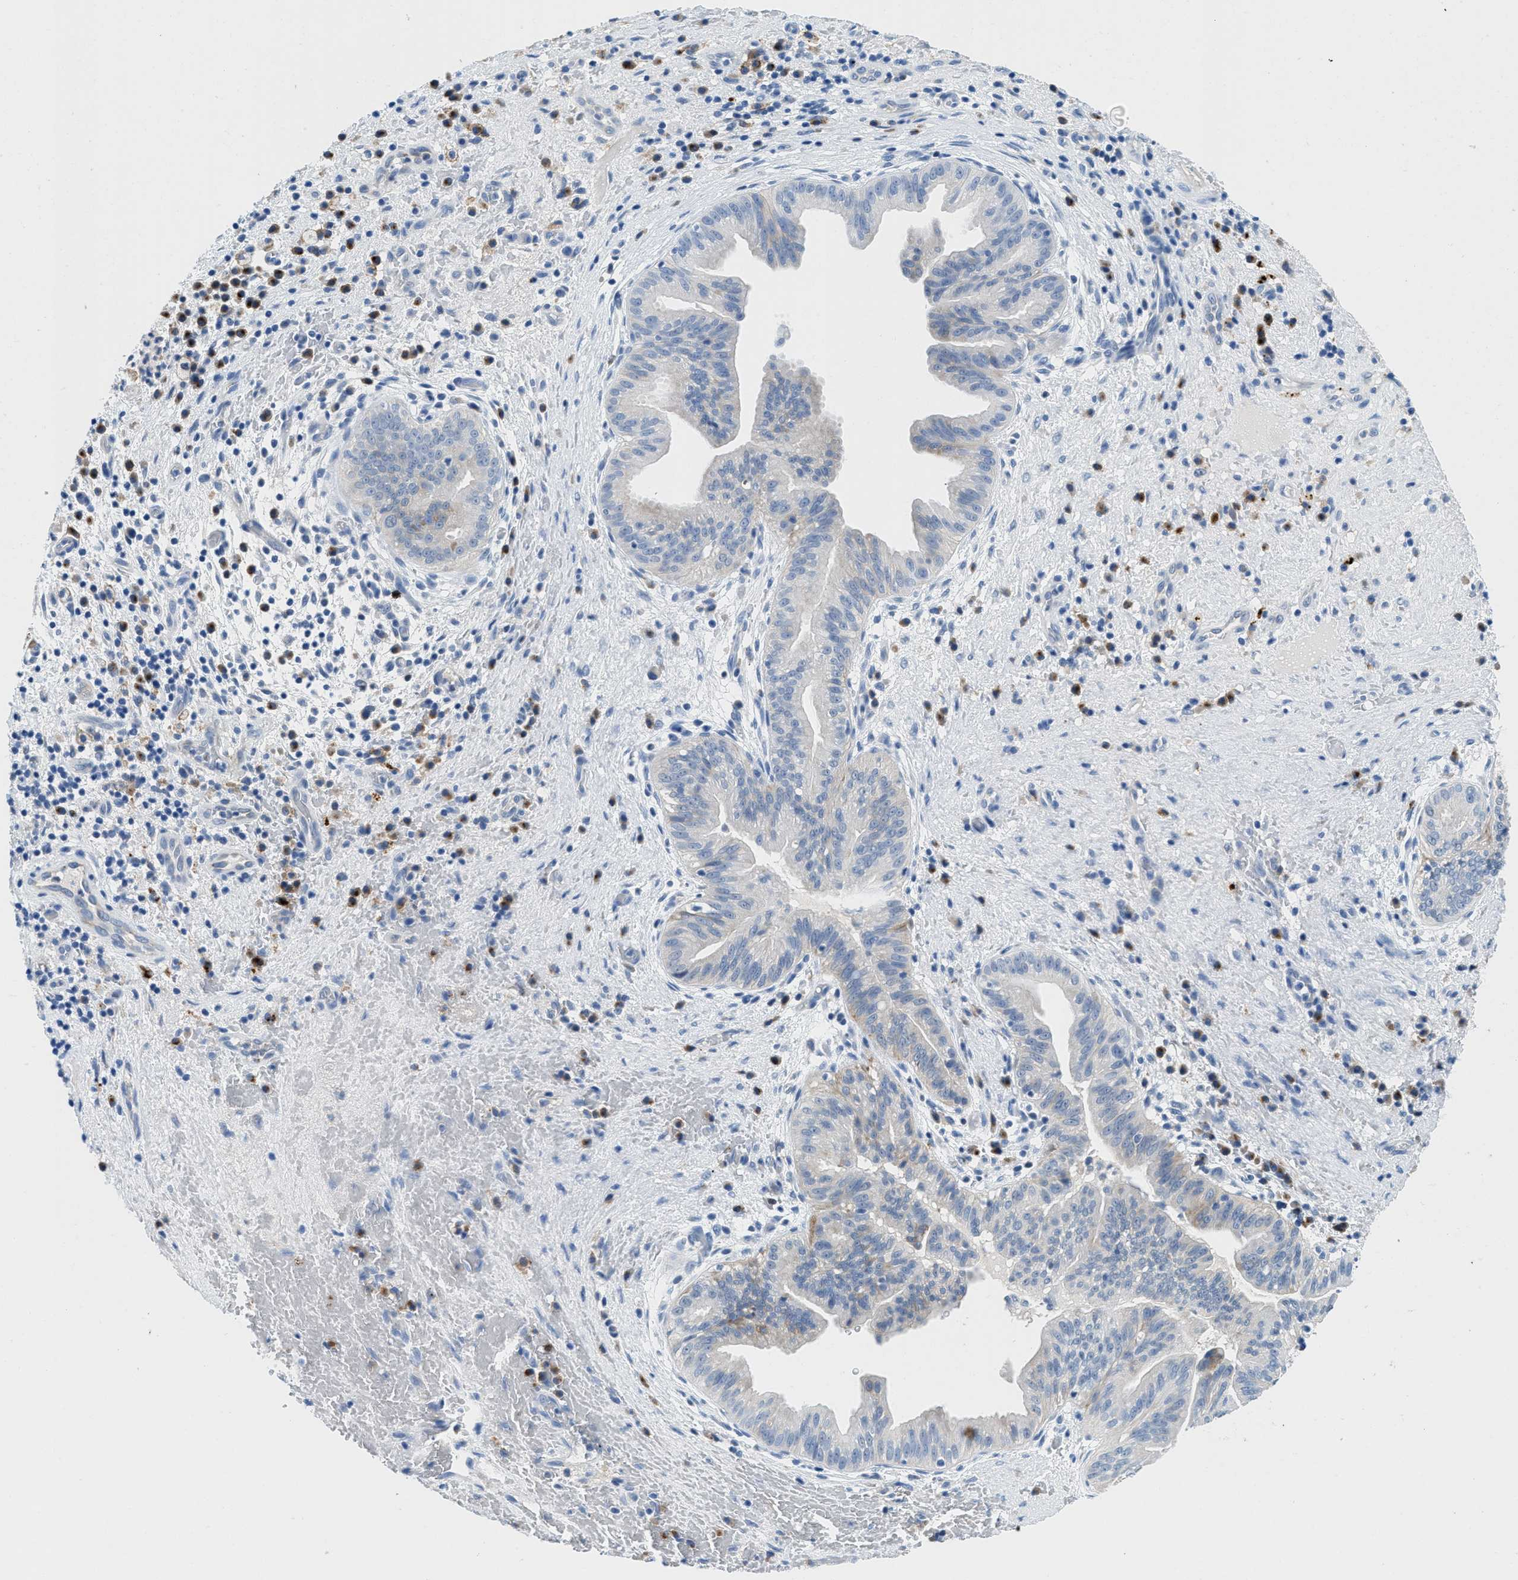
{"staining": {"intensity": "negative", "quantity": "none", "location": "none"}, "tissue": "liver cancer", "cell_type": "Tumor cells", "image_type": "cancer", "snomed": [{"axis": "morphology", "description": "Cholangiocarcinoma"}, {"axis": "topography", "description": "Liver"}], "caption": "An image of human cholangiocarcinoma (liver) is negative for staining in tumor cells.", "gene": "CD226", "patient": {"sex": "female", "age": 38}}